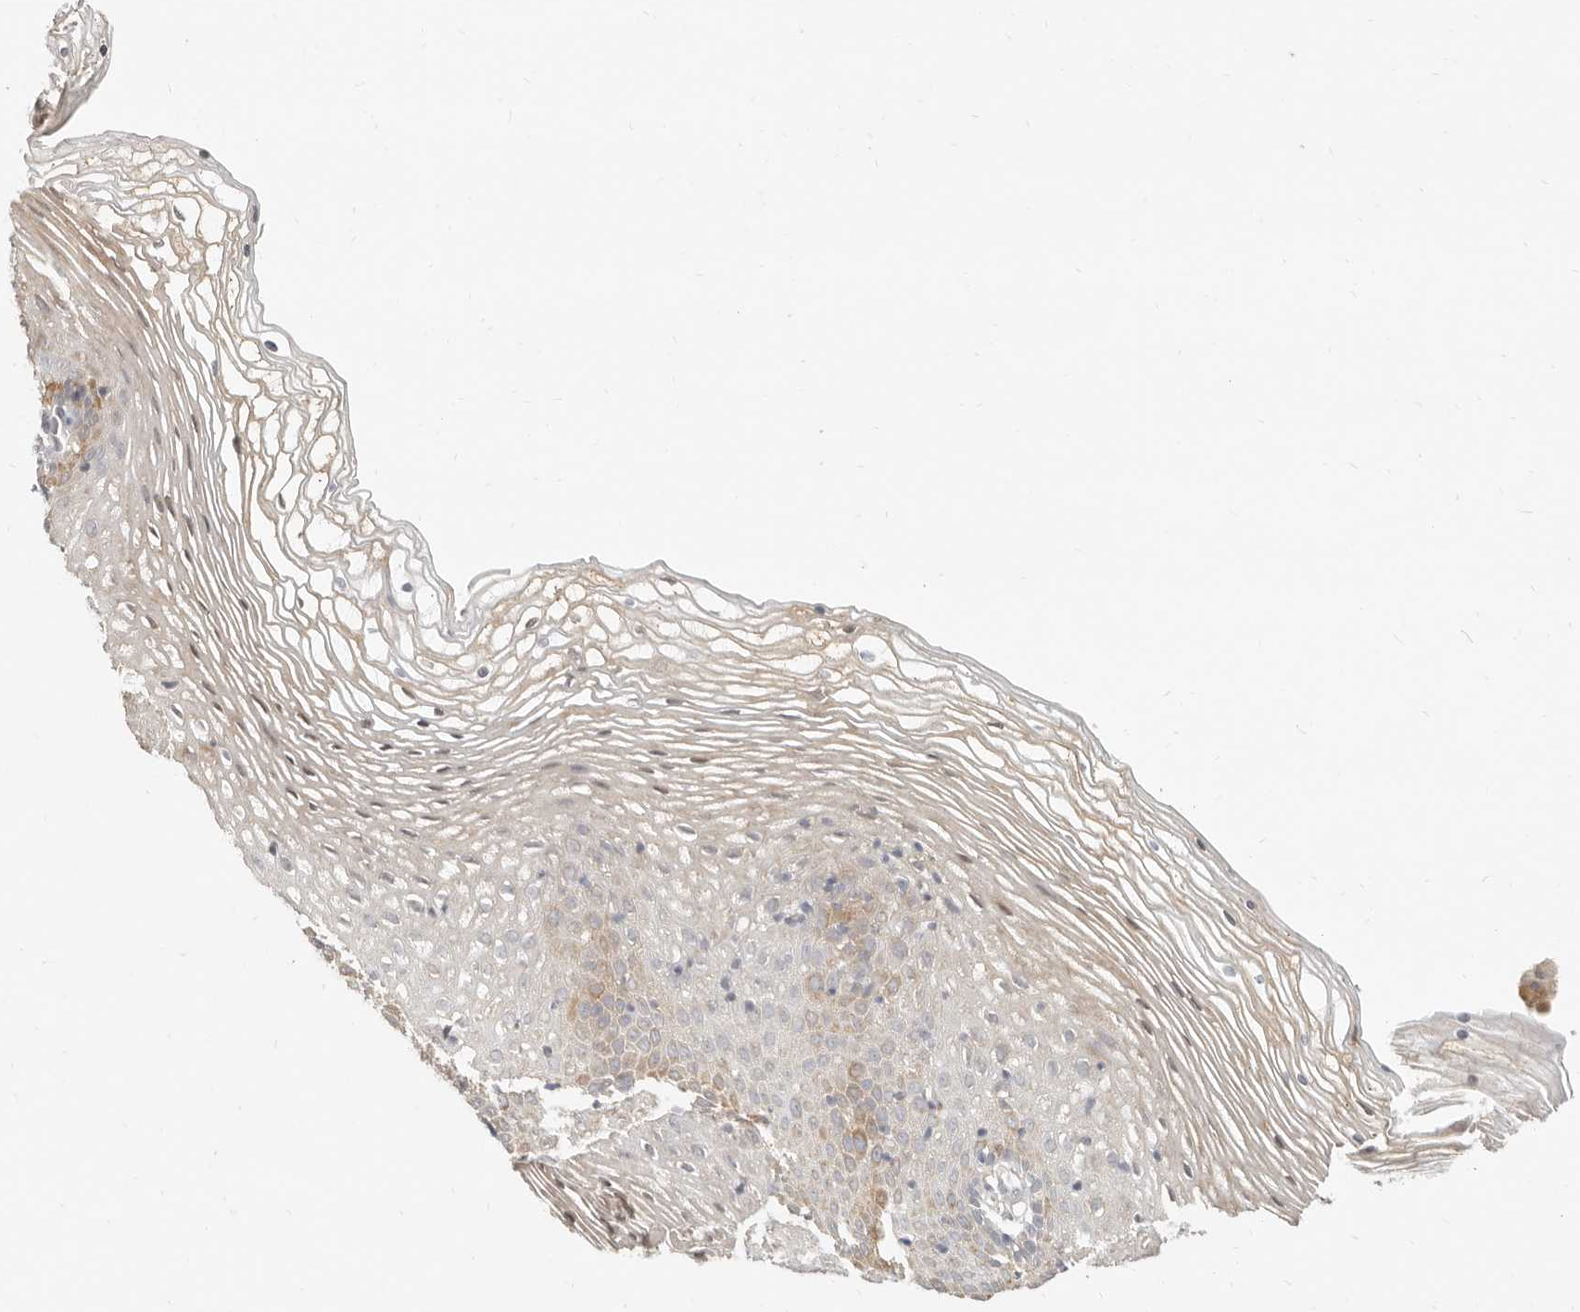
{"staining": {"intensity": "moderate", "quantity": "25%-75%", "location": "cytoplasmic/membranous"}, "tissue": "vagina", "cell_type": "Squamous epithelial cells", "image_type": "normal", "snomed": [{"axis": "morphology", "description": "Normal tissue, NOS"}, {"axis": "topography", "description": "Vagina"}], "caption": "Protein expression by immunohistochemistry (IHC) exhibits moderate cytoplasmic/membranous expression in about 25%-75% of squamous epithelial cells in unremarkable vagina.", "gene": "PABPC4", "patient": {"sex": "female", "age": 32}}